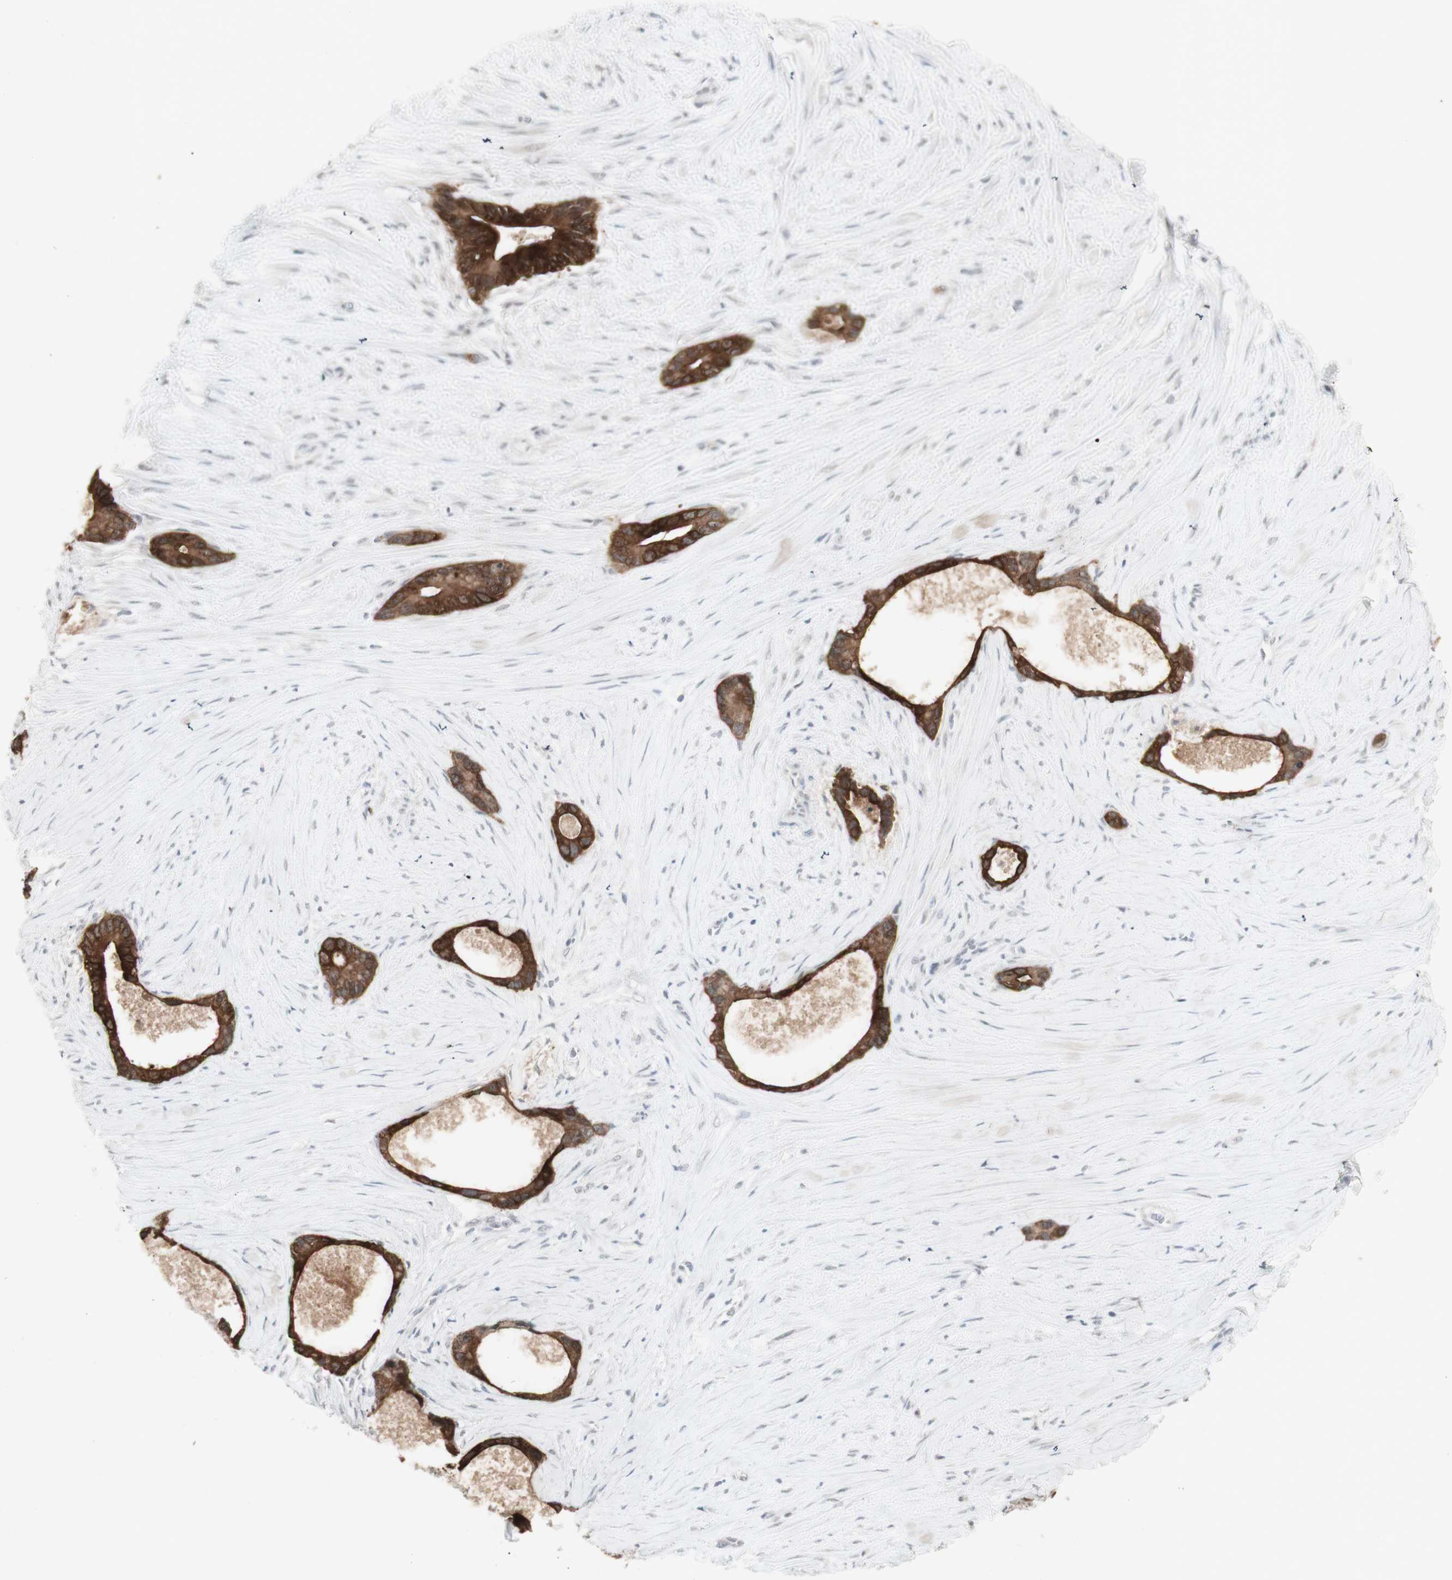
{"staining": {"intensity": "strong", "quantity": ">75%", "location": "cytoplasmic/membranous"}, "tissue": "liver cancer", "cell_type": "Tumor cells", "image_type": "cancer", "snomed": [{"axis": "morphology", "description": "Cholangiocarcinoma"}, {"axis": "topography", "description": "Liver"}], "caption": "Immunohistochemistry (IHC) micrograph of neoplastic tissue: liver cholangiocarcinoma stained using IHC shows high levels of strong protein expression localized specifically in the cytoplasmic/membranous of tumor cells, appearing as a cytoplasmic/membranous brown color.", "gene": "C1orf116", "patient": {"sex": "female", "age": 55}}